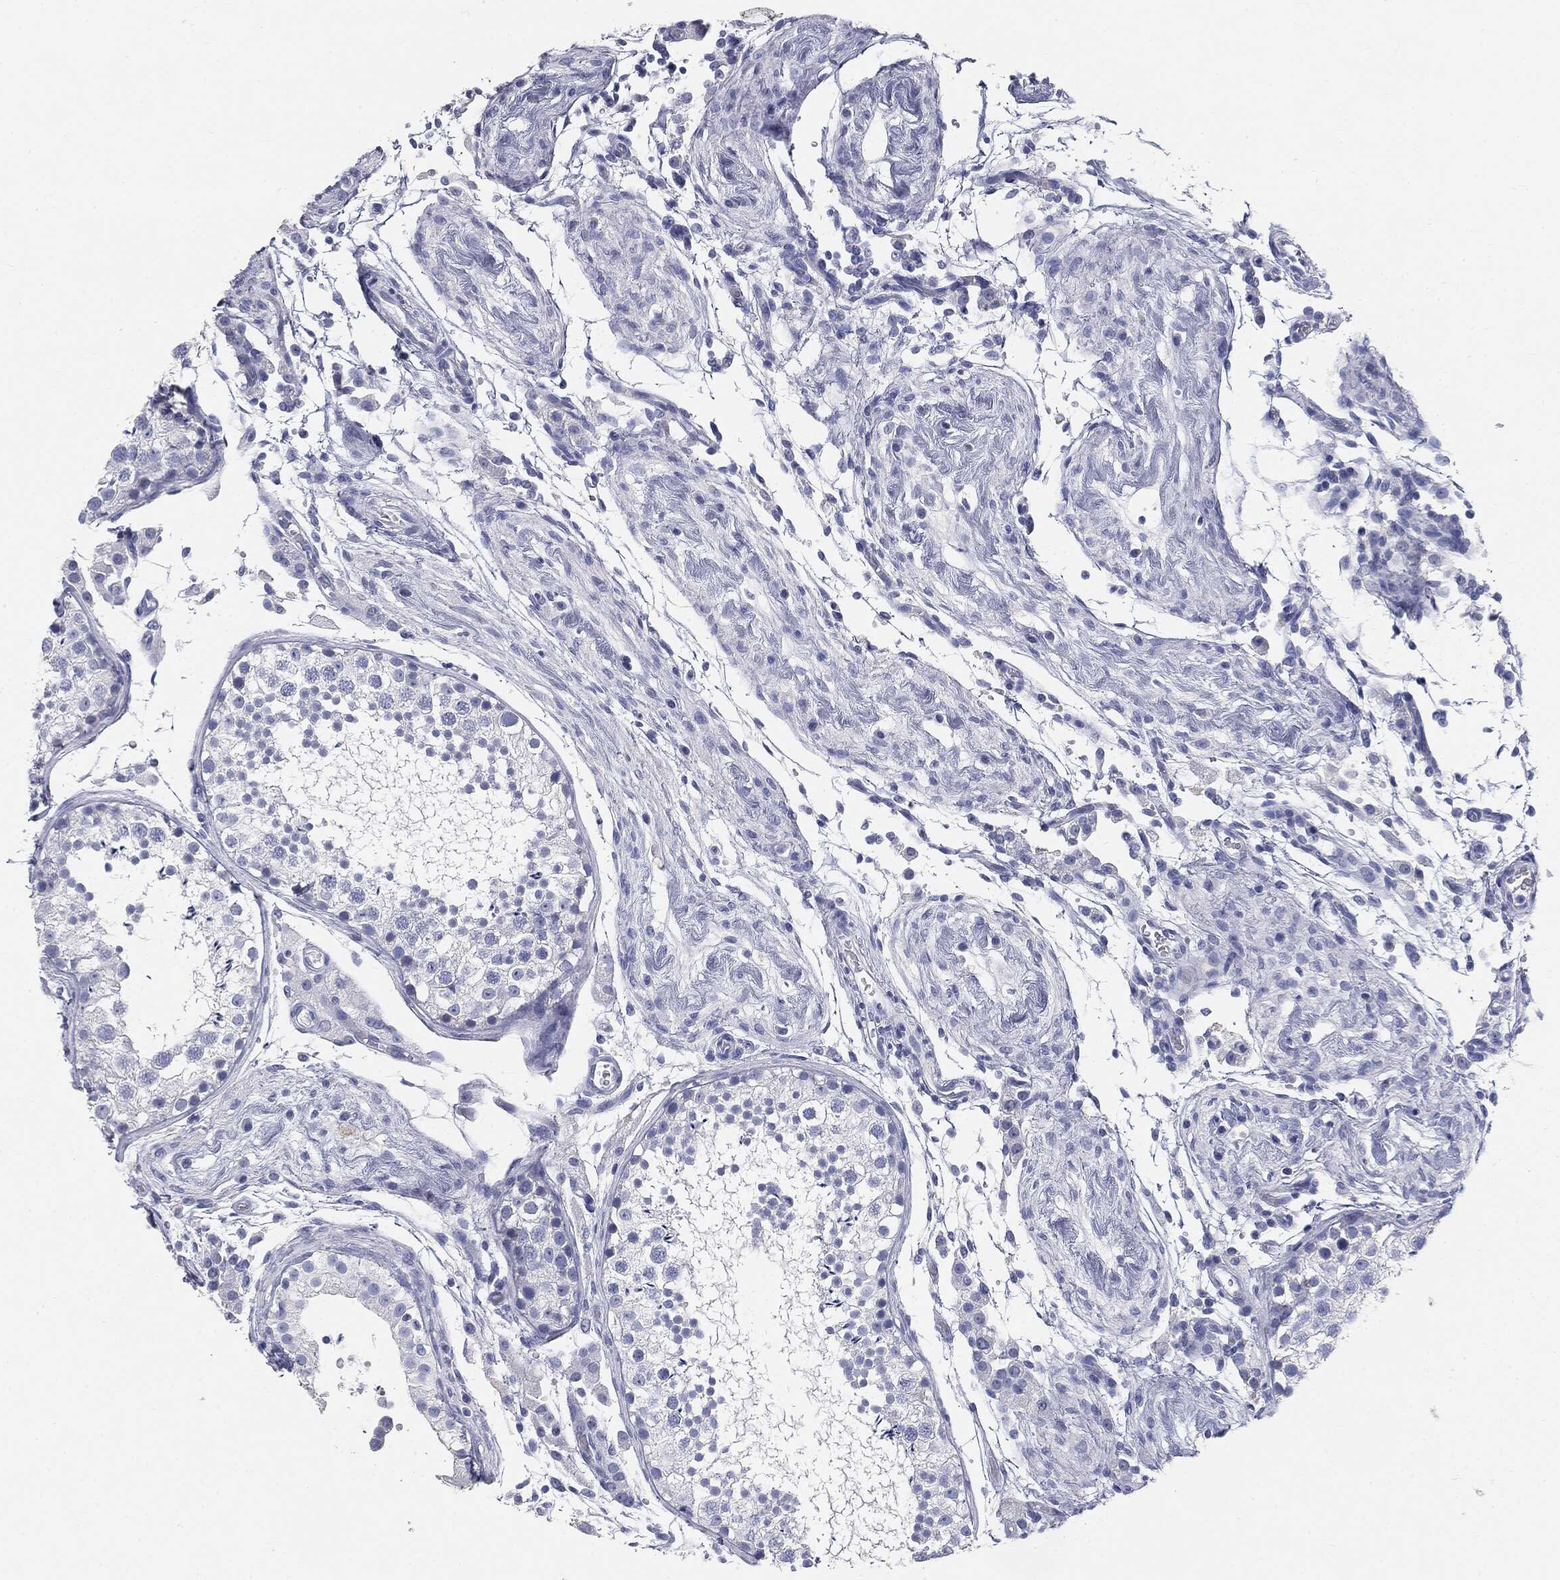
{"staining": {"intensity": "negative", "quantity": "none", "location": "none"}, "tissue": "testis", "cell_type": "Cells in seminiferous ducts", "image_type": "normal", "snomed": [{"axis": "morphology", "description": "Normal tissue, NOS"}, {"axis": "topography", "description": "Testis"}], "caption": "This histopathology image is of normal testis stained with immunohistochemistry to label a protein in brown with the nuclei are counter-stained blue. There is no expression in cells in seminiferous ducts. (Brightfield microscopy of DAB (3,3'-diaminobenzidine) IHC at high magnification).", "gene": "CUZD1", "patient": {"sex": "male", "age": 29}}